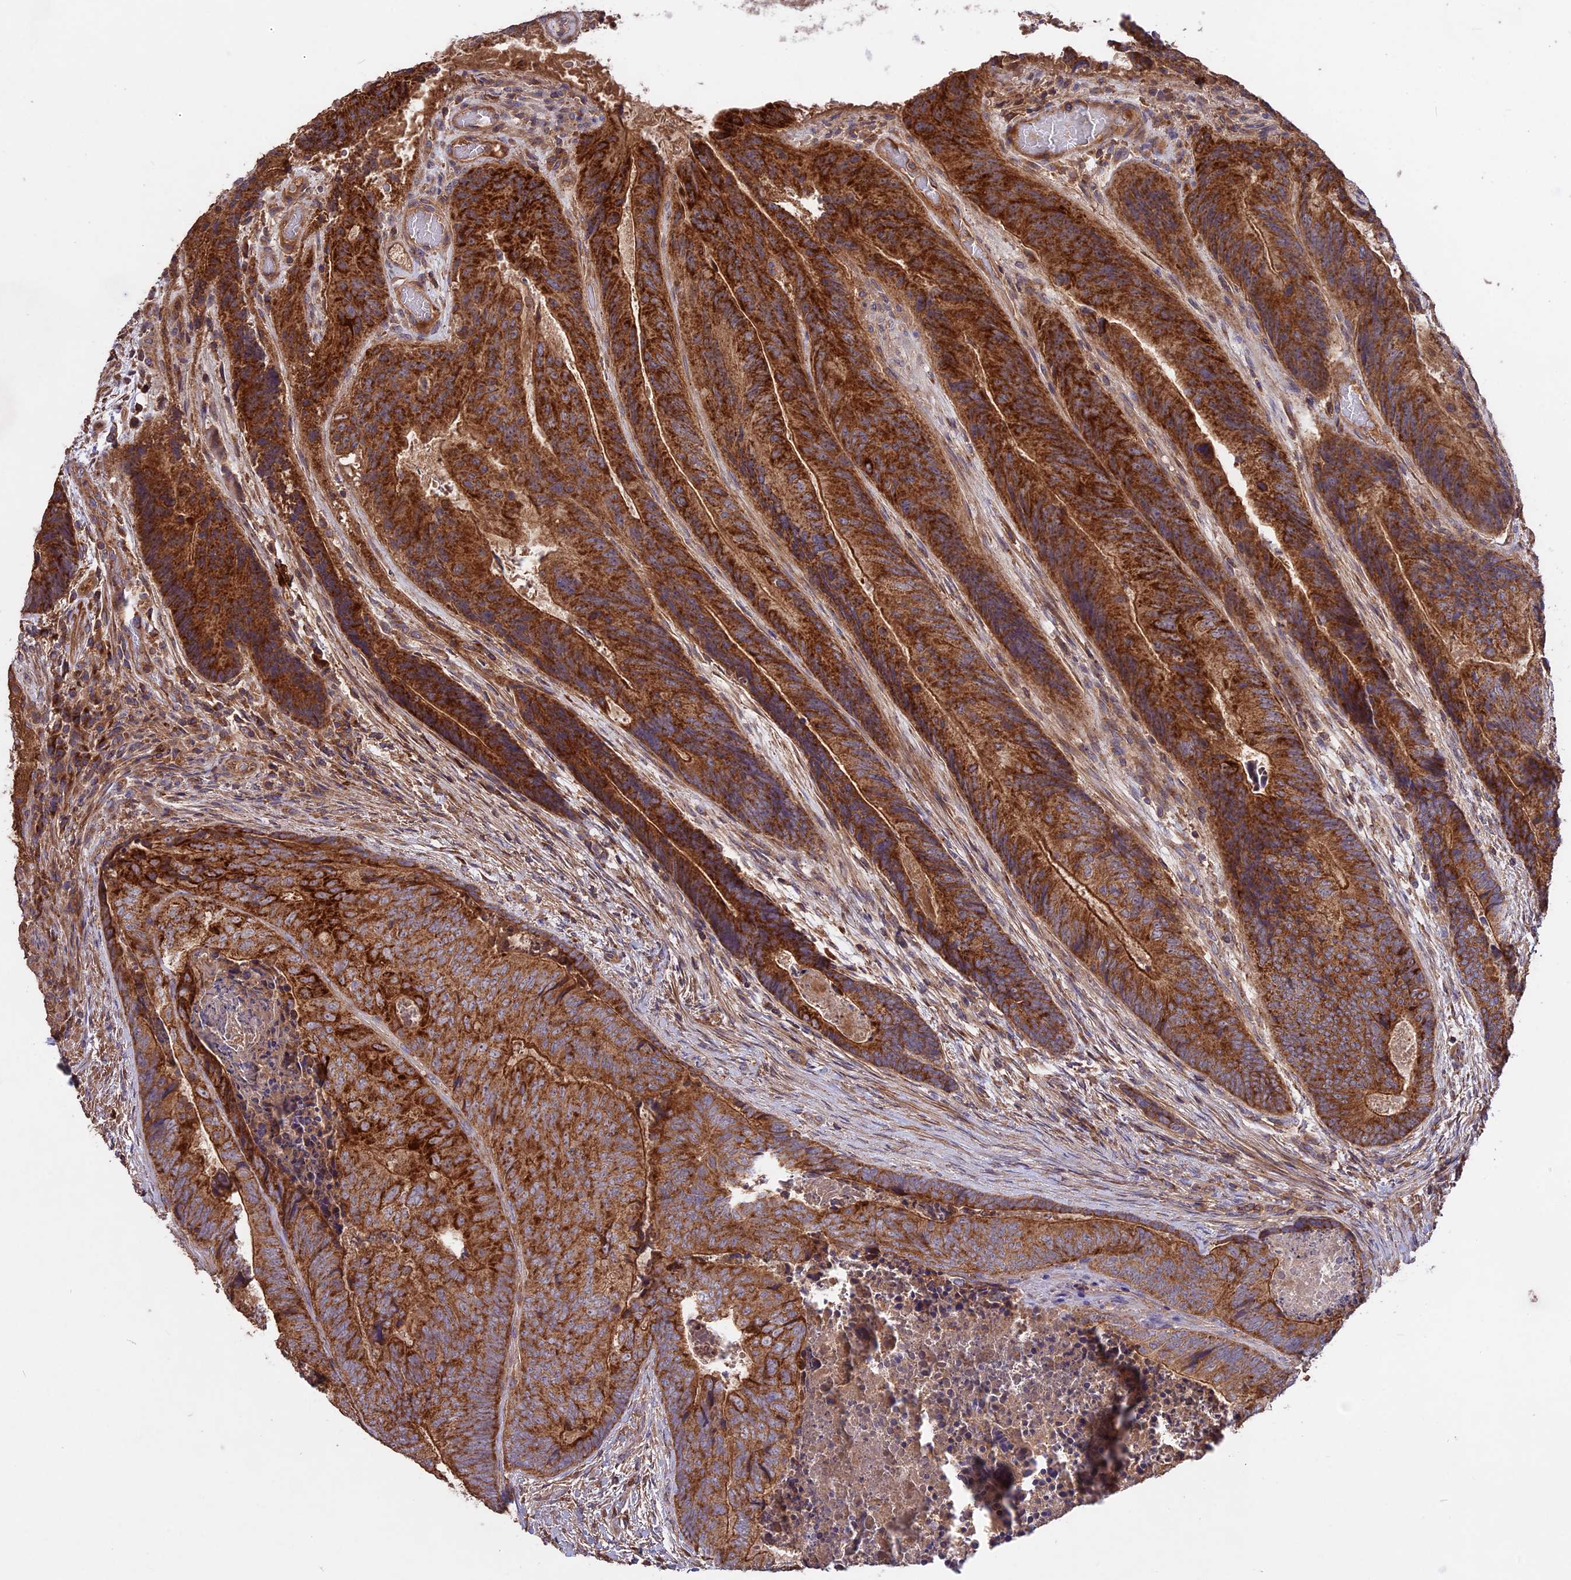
{"staining": {"intensity": "strong", "quantity": ">75%", "location": "cytoplasmic/membranous"}, "tissue": "colorectal cancer", "cell_type": "Tumor cells", "image_type": "cancer", "snomed": [{"axis": "morphology", "description": "Adenocarcinoma, NOS"}, {"axis": "topography", "description": "Colon"}], "caption": "A brown stain labels strong cytoplasmic/membranous expression of a protein in colorectal adenocarcinoma tumor cells.", "gene": "NUDT8", "patient": {"sex": "female", "age": 67}}